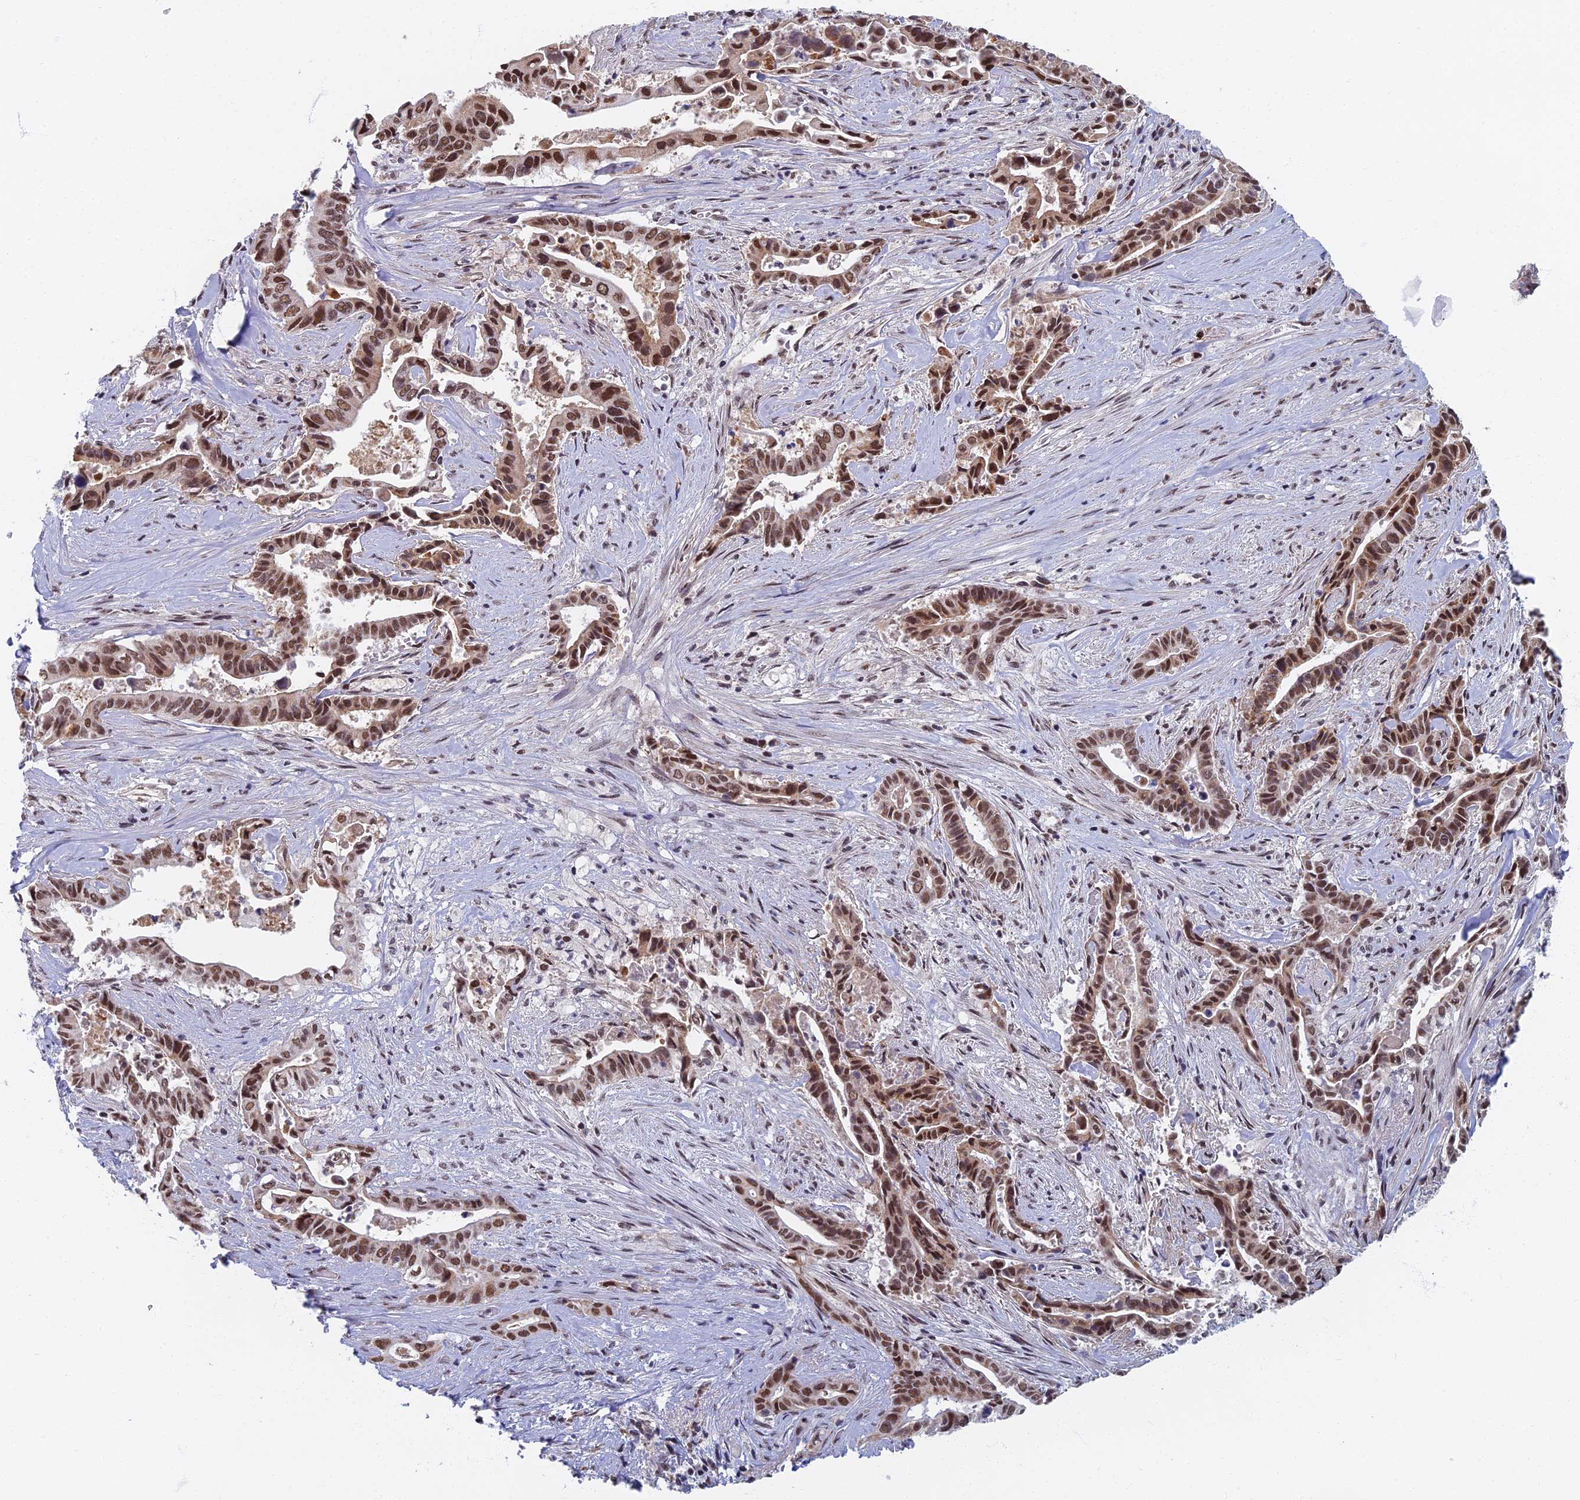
{"staining": {"intensity": "moderate", "quantity": ">75%", "location": "nuclear"}, "tissue": "pancreatic cancer", "cell_type": "Tumor cells", "image_type": "cancer", "snomed": [{"axis": "morphology", "description": "Adenocarcinoma, NOS"}, {"axis": "topography", "description": "Pancreas"}], "caption": "Pancreatic cancer (adenocarcinoma) stained with DAB (3,3'-diaminobenzidine) immunohistochemistry (IHC) demonstrates medium levels of moderate nuclear expression in about >75% of tumor cells.", "gene": "TAF13", "patient": {"sex": "female", "age": 77}}